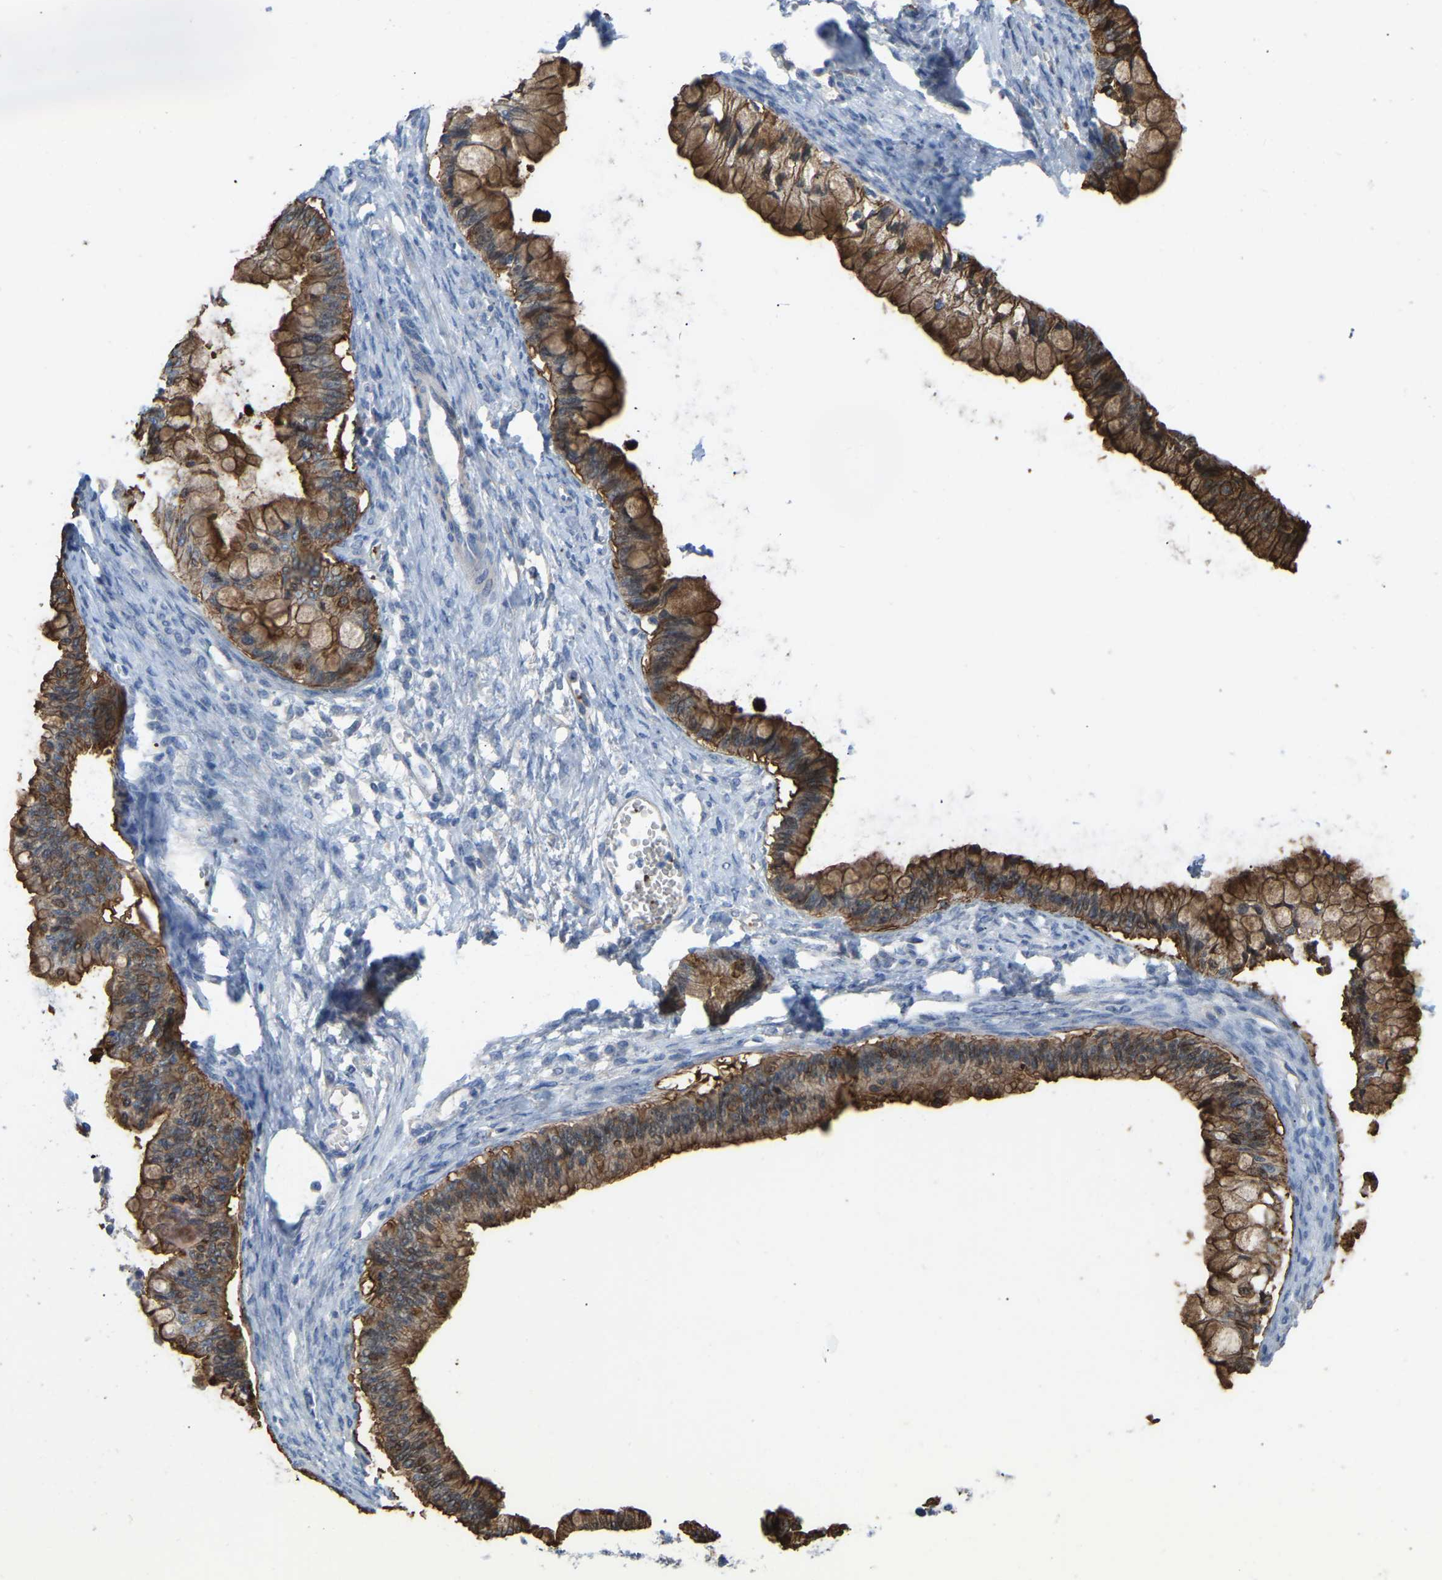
{"staining": {"intensity": "moderate", "quantity": ">75%", "location": "cytoplasmic/membranous"}, "tissue": "ovarian cancer", "cell_type": "Tumor cells", "image_type": "cancer", "snomed": [{"axis": "morphology", "description": "Cystadenocarcinoma, mucinous, NOS"}, {"axis": "topography", "description": "Ovary"}], "caption": "Protein staining reveals moderate cytoplasmic/membranous expression in approximately >75% of tumor cells in mucinous cystadenocarcinoma (ovarian).", "gene": "ZNF449", "patient": {"sex": "female", "age": 57}}